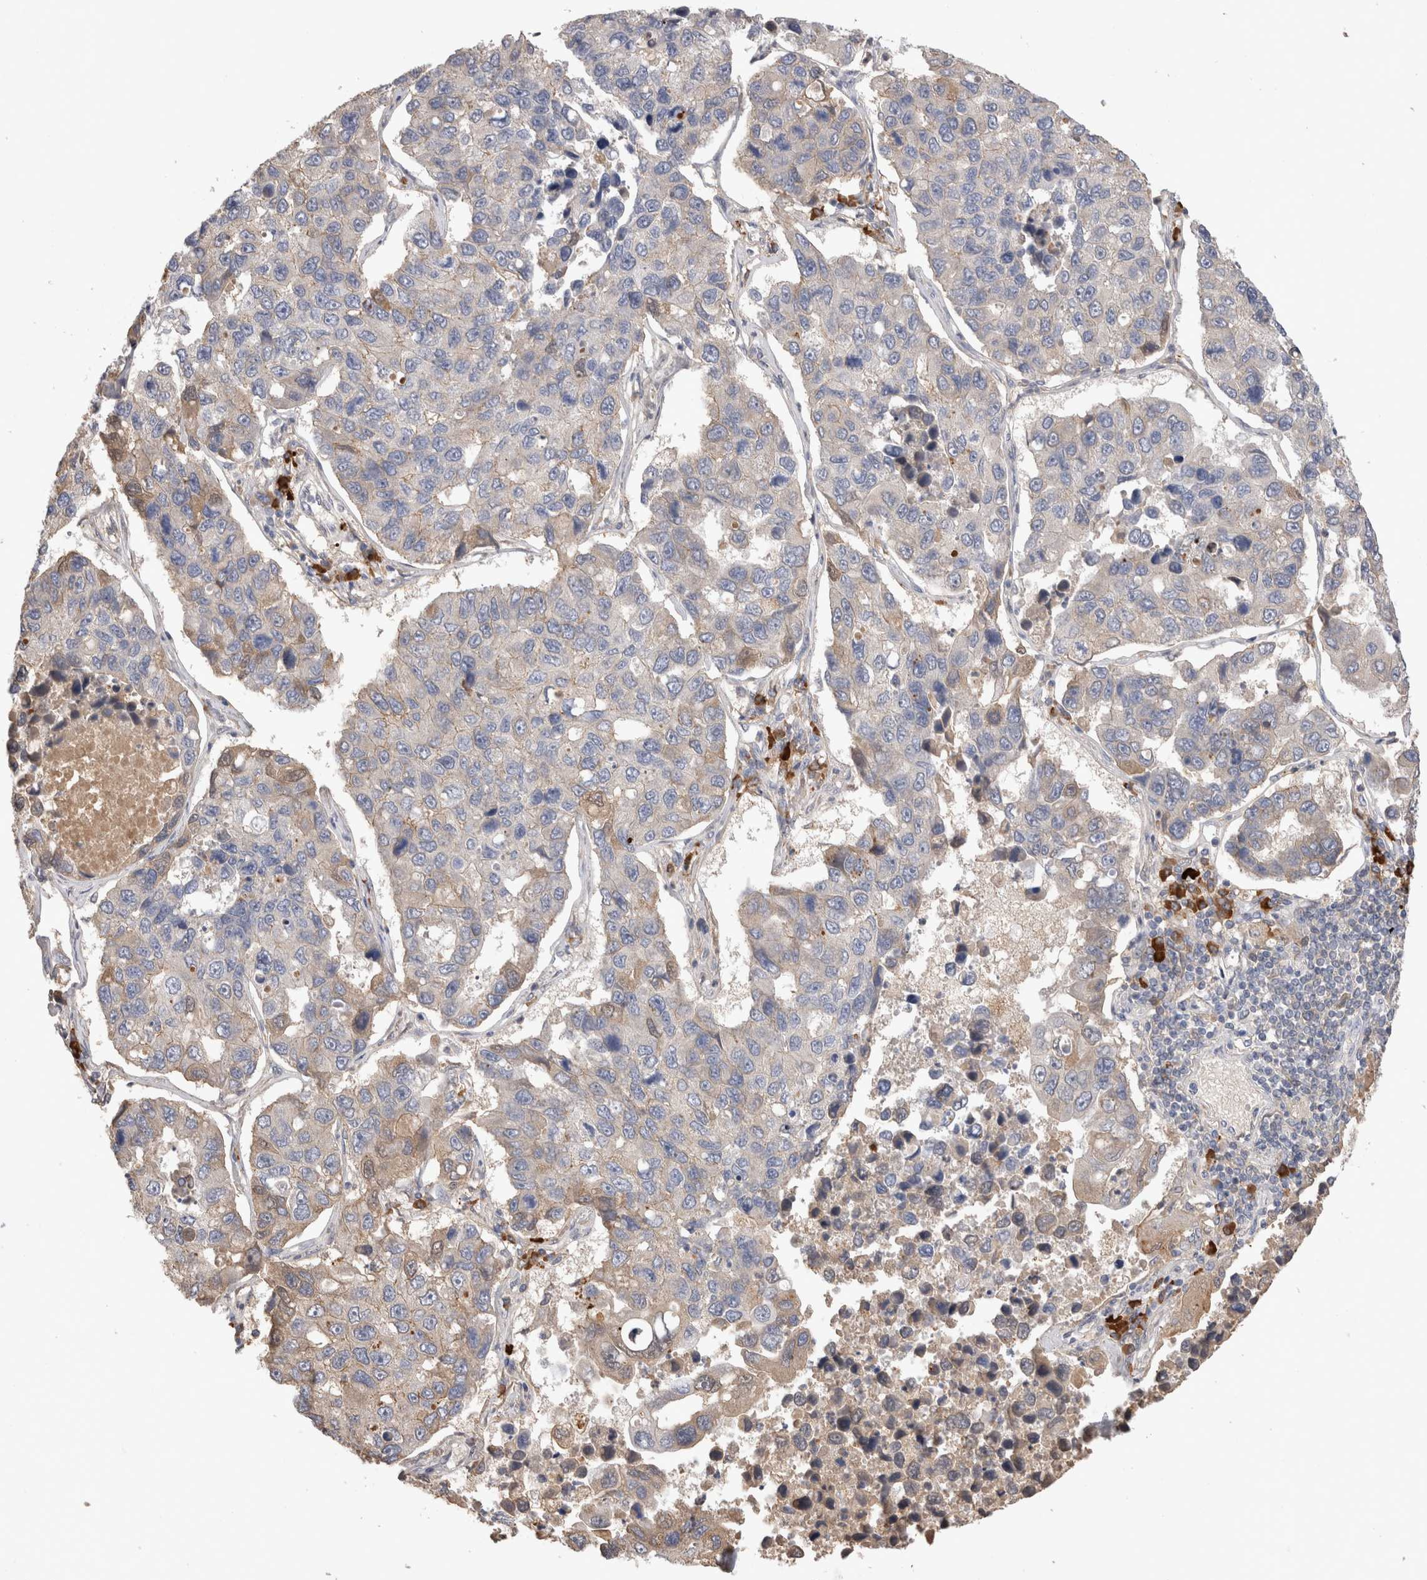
{"staining": {"intensity": "weak", "quantity": "<25%", "location": "cytoplasmic/membranous"}, "tissue": "lung cancer", "cell_type": "Tumor cells", "image_type": "cancer", "snomed": [{"axis": "morphology", "description": "Adenocarcinoma, NOS"}, {"axis": "topography", "description": "Lung"}], "caption": "This is an immunohistochemistry image of lung cancer. There is no positivity in tumor cells.", "gene": "PPP3CC", "patient": {"sex": "male", "age": 64}}